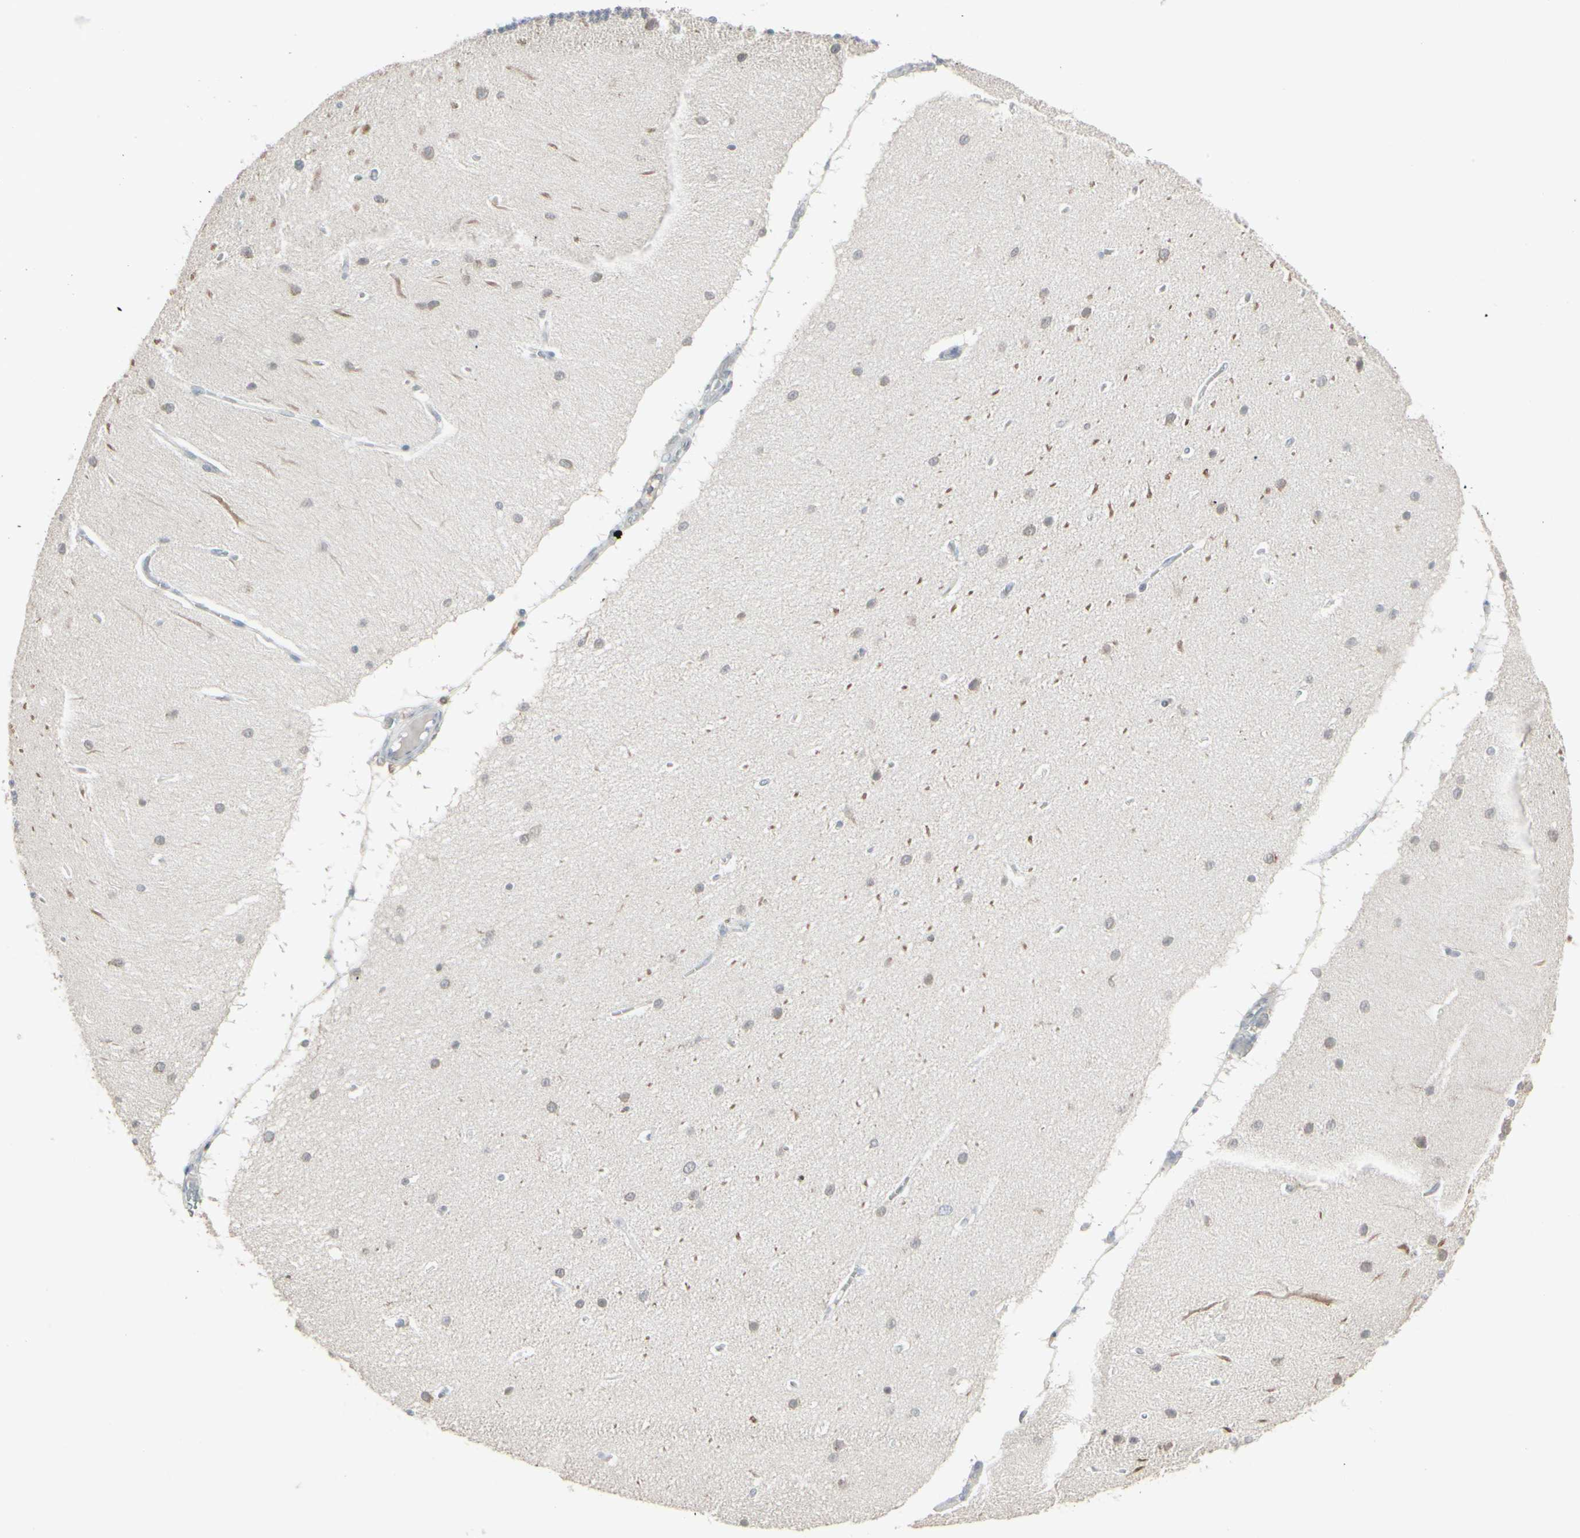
{"staining": {"intensity": "negative", "quantity": "none", "location": "none"}, "tissue": "cerebellum", "cell_type": "Cells in granular layer", "image_type": "normal", "snomed": [{"axis": "morphology", "description": "Normal tissue, NOS"}, {"axis": "topography", "description": "Cerebellum"}], "caption": "The IHC photomicrograph has no significant expression in cells in granular layer of cerebellum.", "gene": "SAMSN1", "patient": {"sex": "female", "age": 54}}